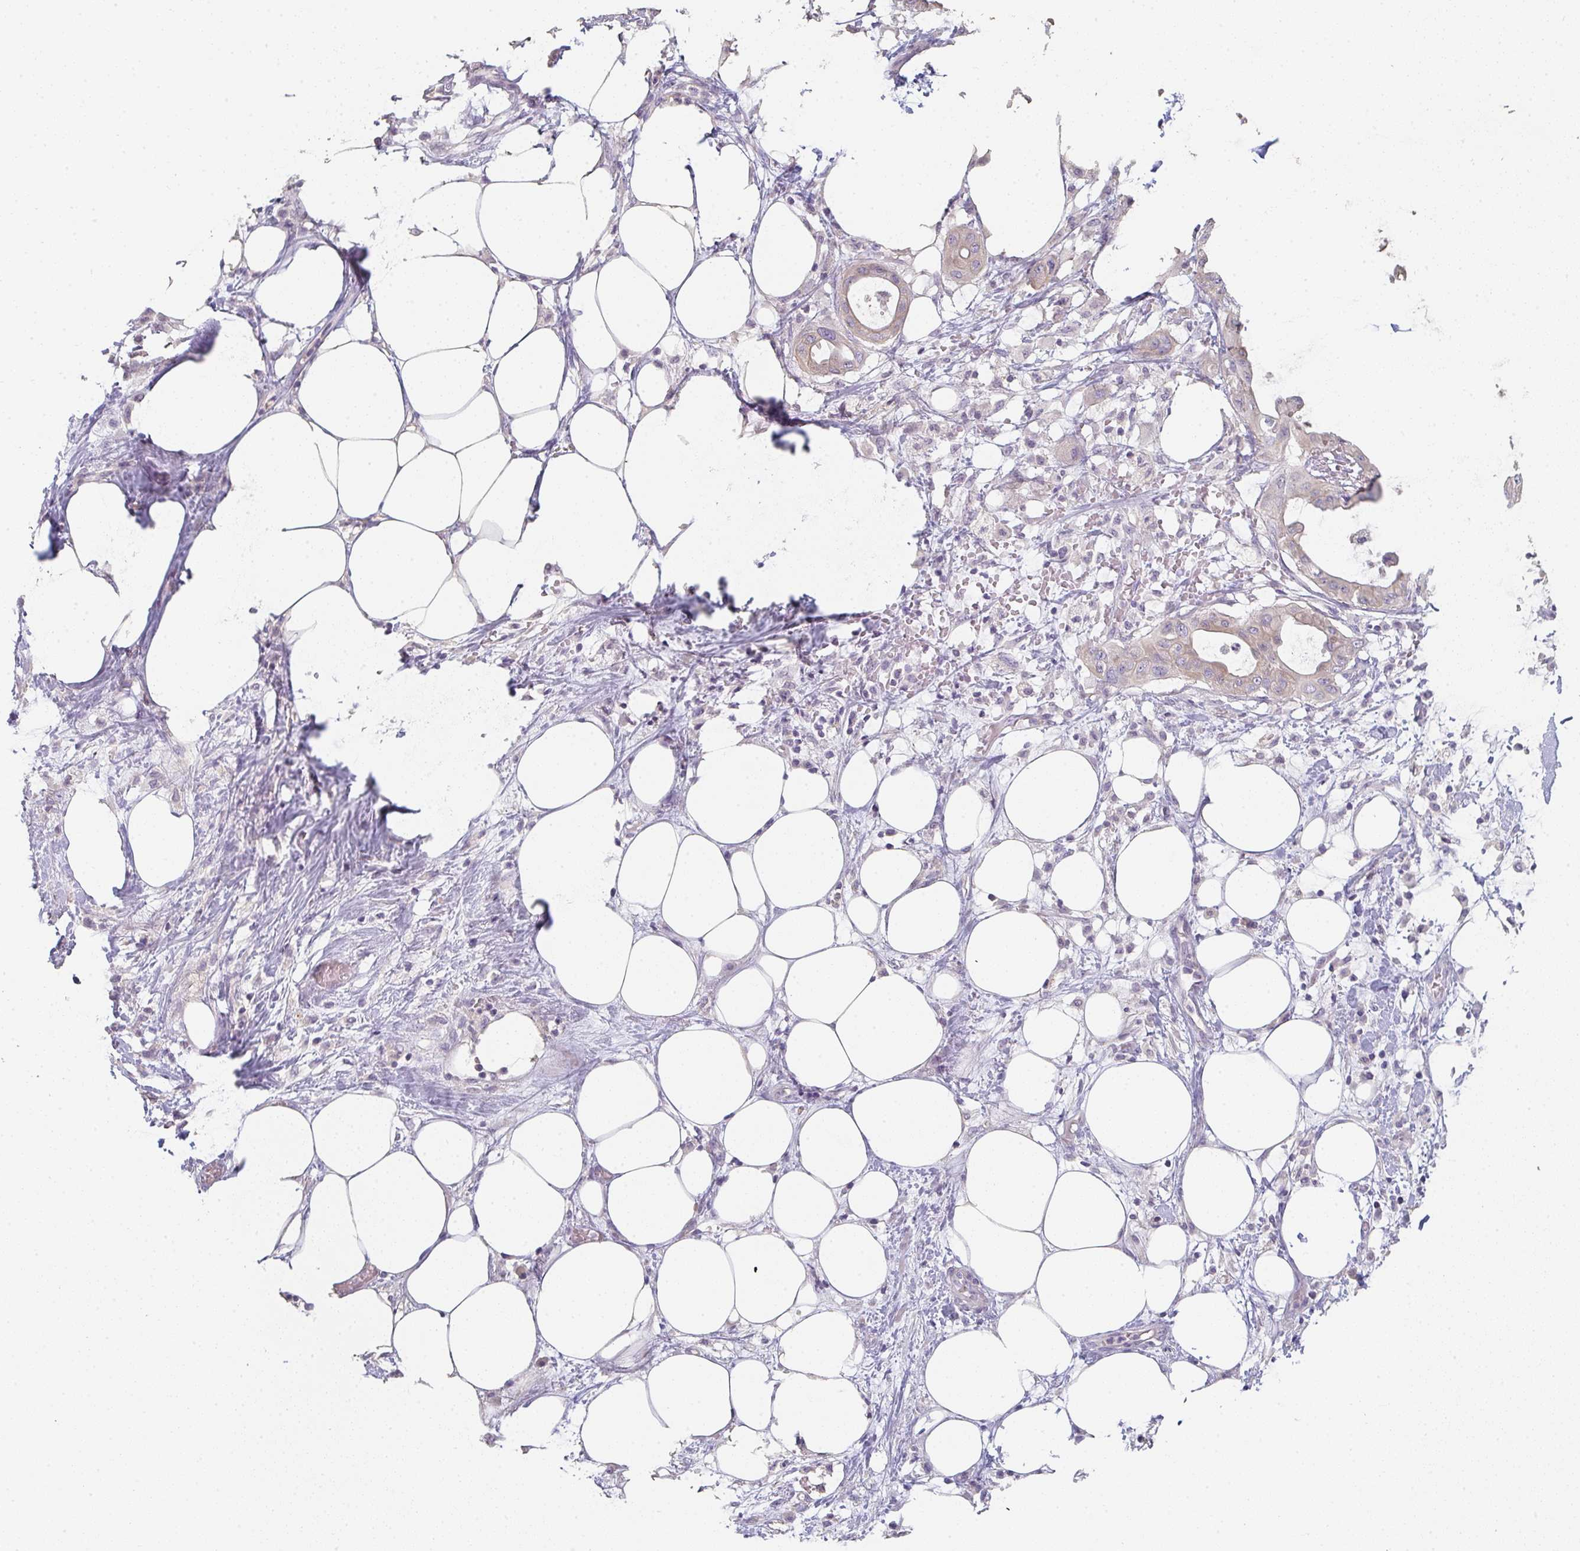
{"staining": {"intensity": "weak", "quantity": "<25%", "location": "cytoplasmic/membranous"}, "tissue": "pancreatic cancer", "cell_type": "Tumor cells", "image_type": "cancer", "snomed": [{"axis": "morphology", "description": "Adenocarcinoma, NOS"}, {"axis": "topography", "description": "Pancreas"}], "caption": "An image of pancreatic cancer (adenocarcinoma) stained for a protein exhibits no brown staining in tumor cells. The staining was performed using DAB to visualize the protein expression in brown, while the nuclei were stained in blue with hematoxylin (Magnification: 20x).", "gene": "C1QTNF8", "patient": {"sex": "male", "age": 68}}